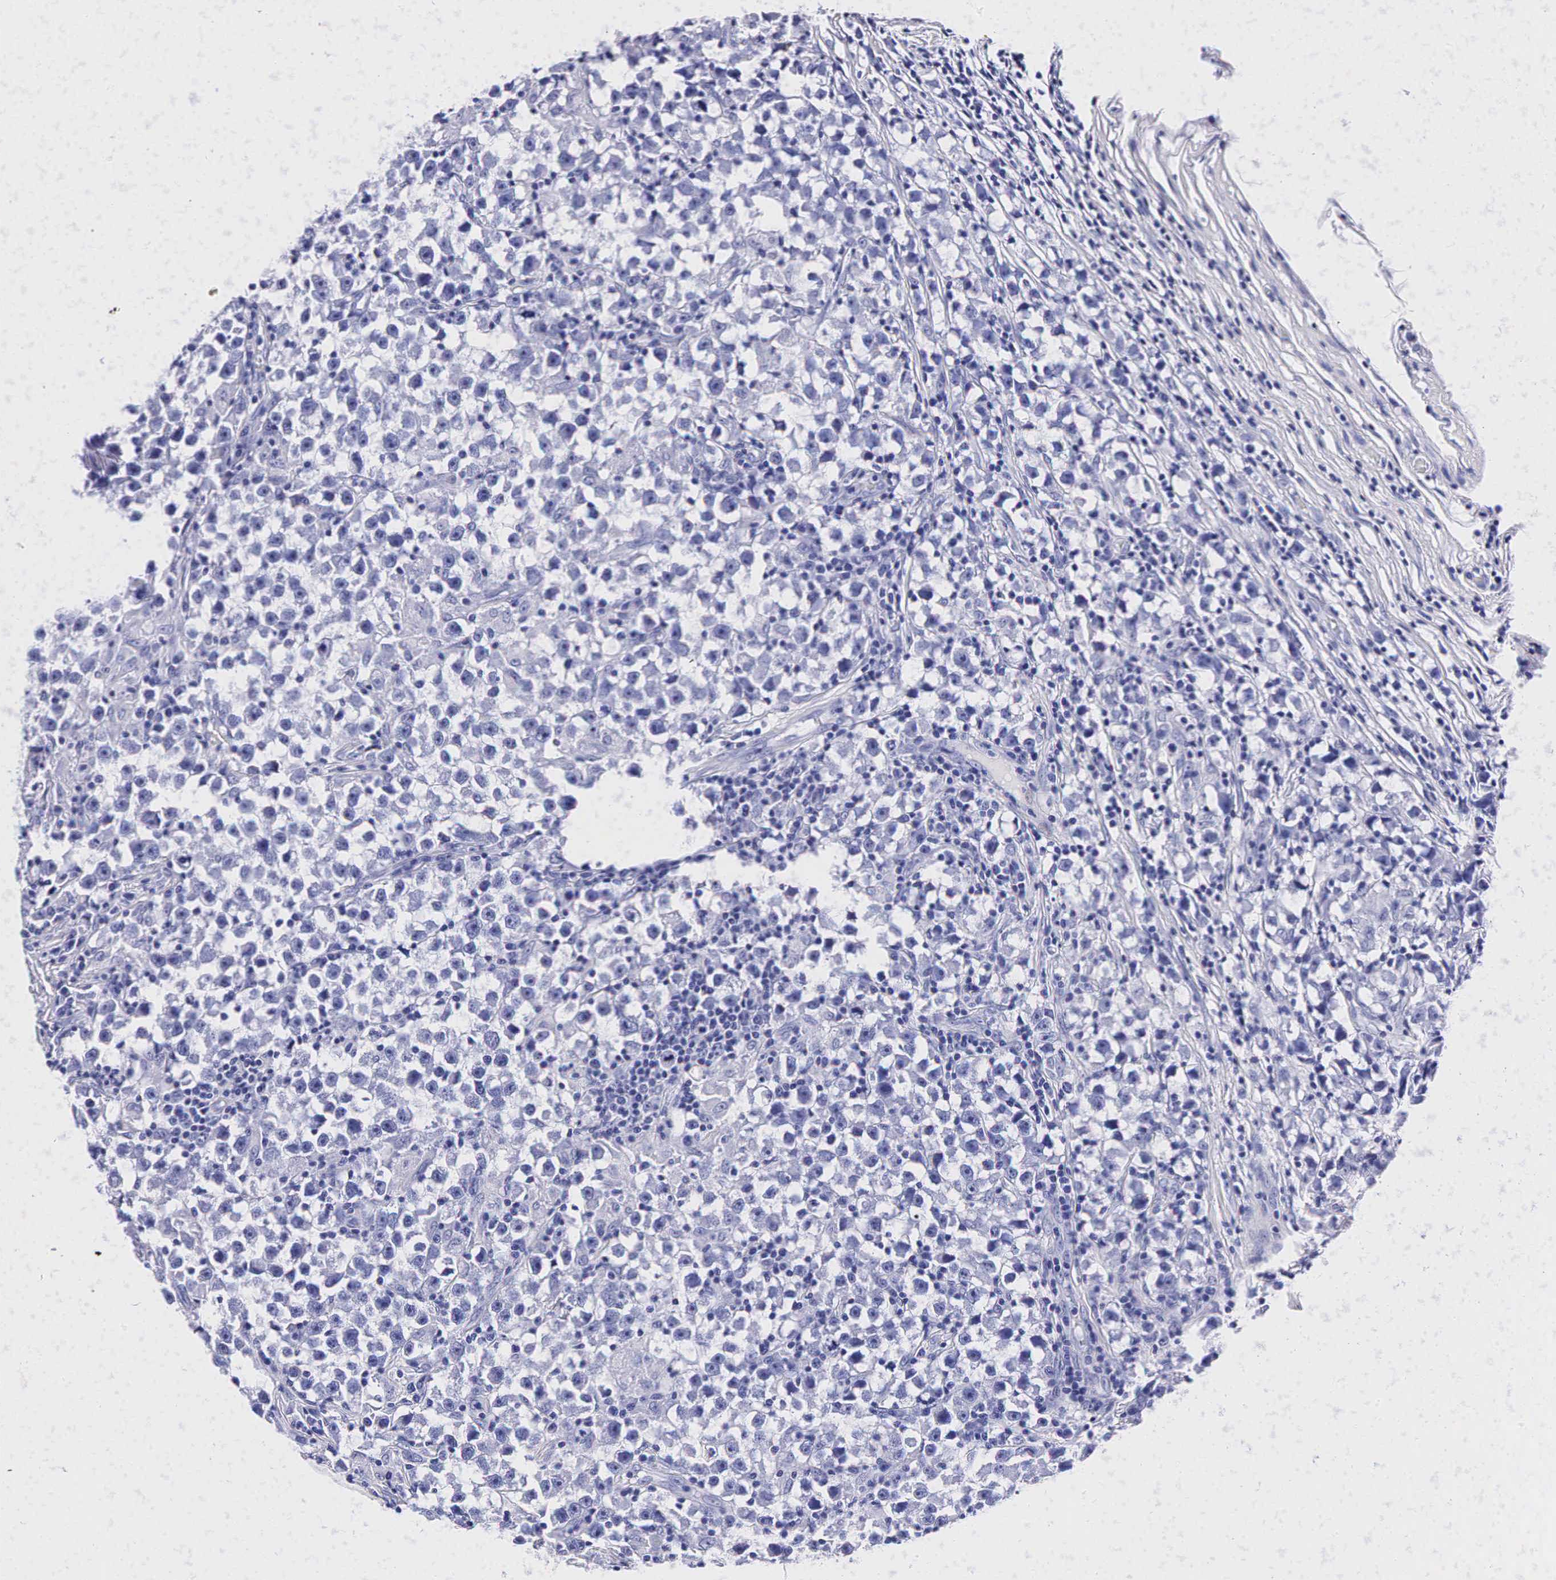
{"staining": {"intensity": "negative", "quantity": "none", "location": "none"}, "tissue": "testis cancer", "cell_type": "Tumor cells", "image_type": "cancer", "snomed": [{"axis": "morphology", "description": "Seminoma, NOS"}, {"axis": "topography", "description": "Testis"}], "caption": "Protein analysis of testis seminoma reveals no significant staining in tumor cells.", "gene": "TG", "patient": {"sex": "male", "age": 33}}